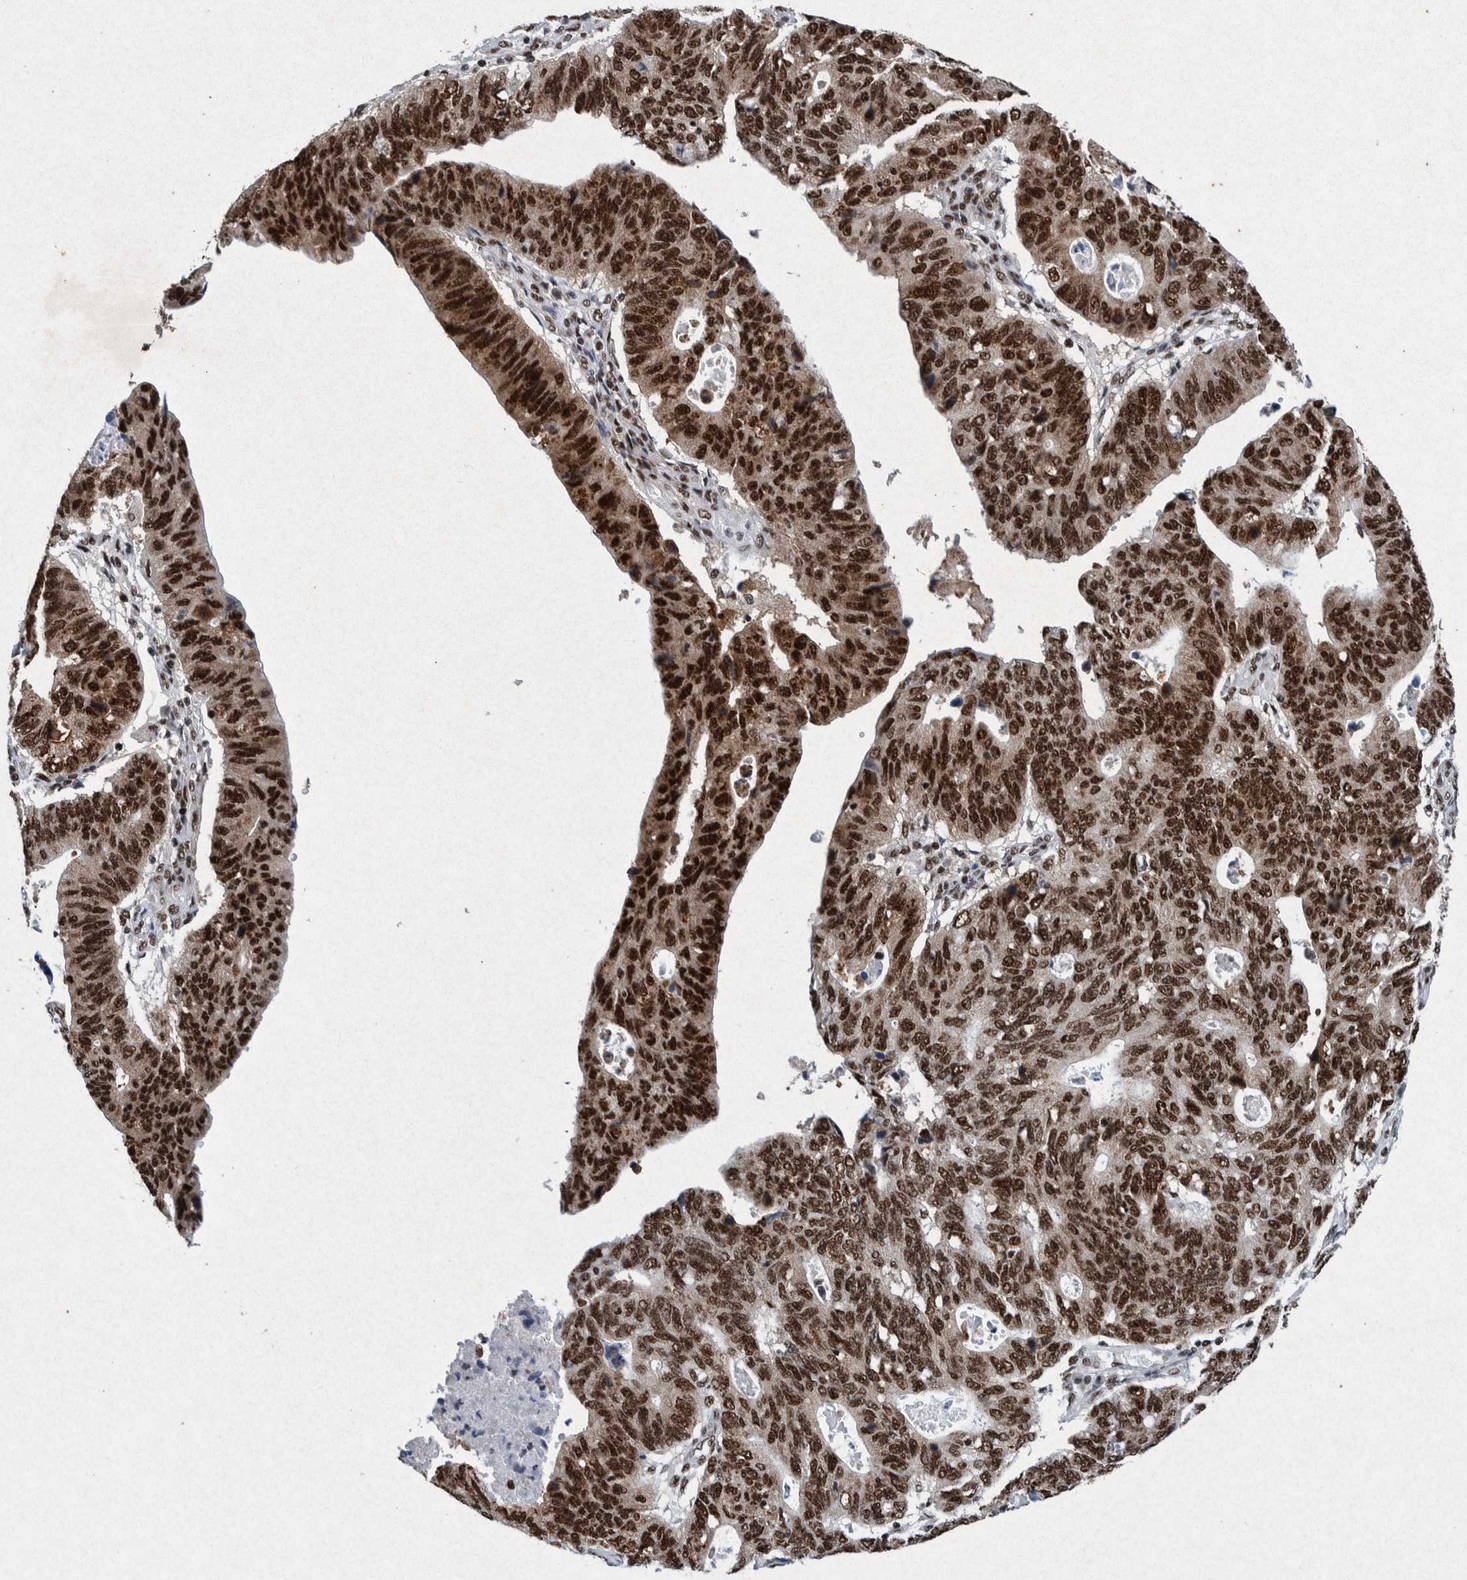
{"staining": {"intensity": "strong", "quantity": ">75%", "location": "nuclear"}, "tissue": "stomach cancer", "cell_type": "Tumor cells", "image_type": "cancer", "snomed": [{"axis": "morphology", "description": "Adenocarcinoma, NOS"}, {"axis": "topography", "description": "Stomach"}], "caption": "An image of stomach cancer (adenocarcinoma) stained for a protein exhibits strong nuclear brown staining in tumor cells.", "gene": "TAF10", "patient": {"sex": "male", "age": 59}}